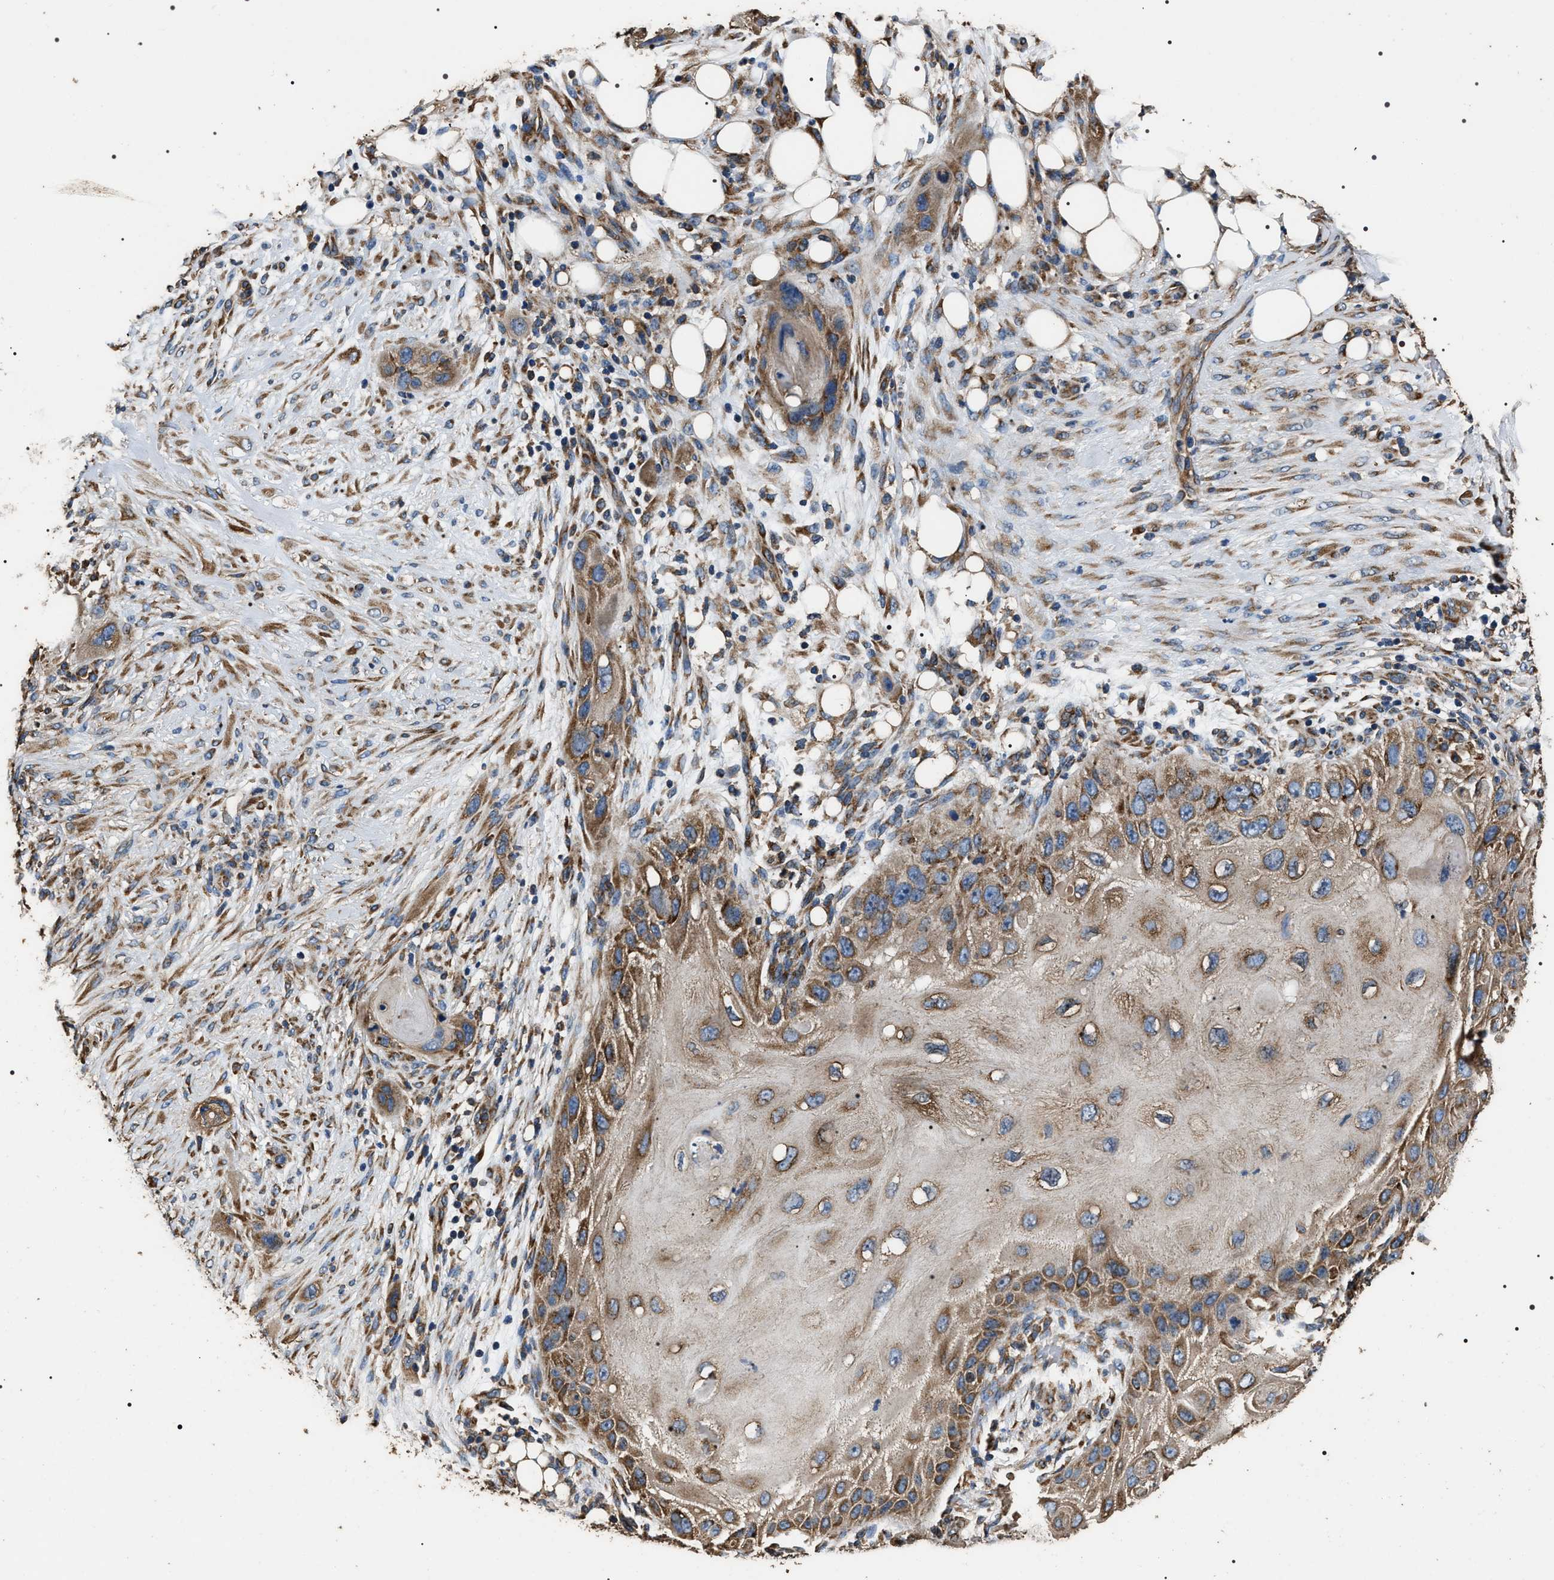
{"staining": {"intensity": "moderate", "quantity": ">75%", "location": "cytoplasmic/membranous"}, "tissue": "skin cancer", "cell_type": "Tumor cells", "image_type": "cancer", "snomed": [{"axis": "morphology", "description": "Squamous cell carcinoma, NOS"}, {"axis": "topography", "description": "Skin"}], "caption": "This photomicrograph reveals skin cancer stained with immunohistochemistry to label a protein in brown. The cytoplasmic/membranous of tumor cells show moderate positivity for the protein. Nuclei are counter-stained blue.", "gene": "KTN1", "patient": {"sex": "female", "age": 77}}